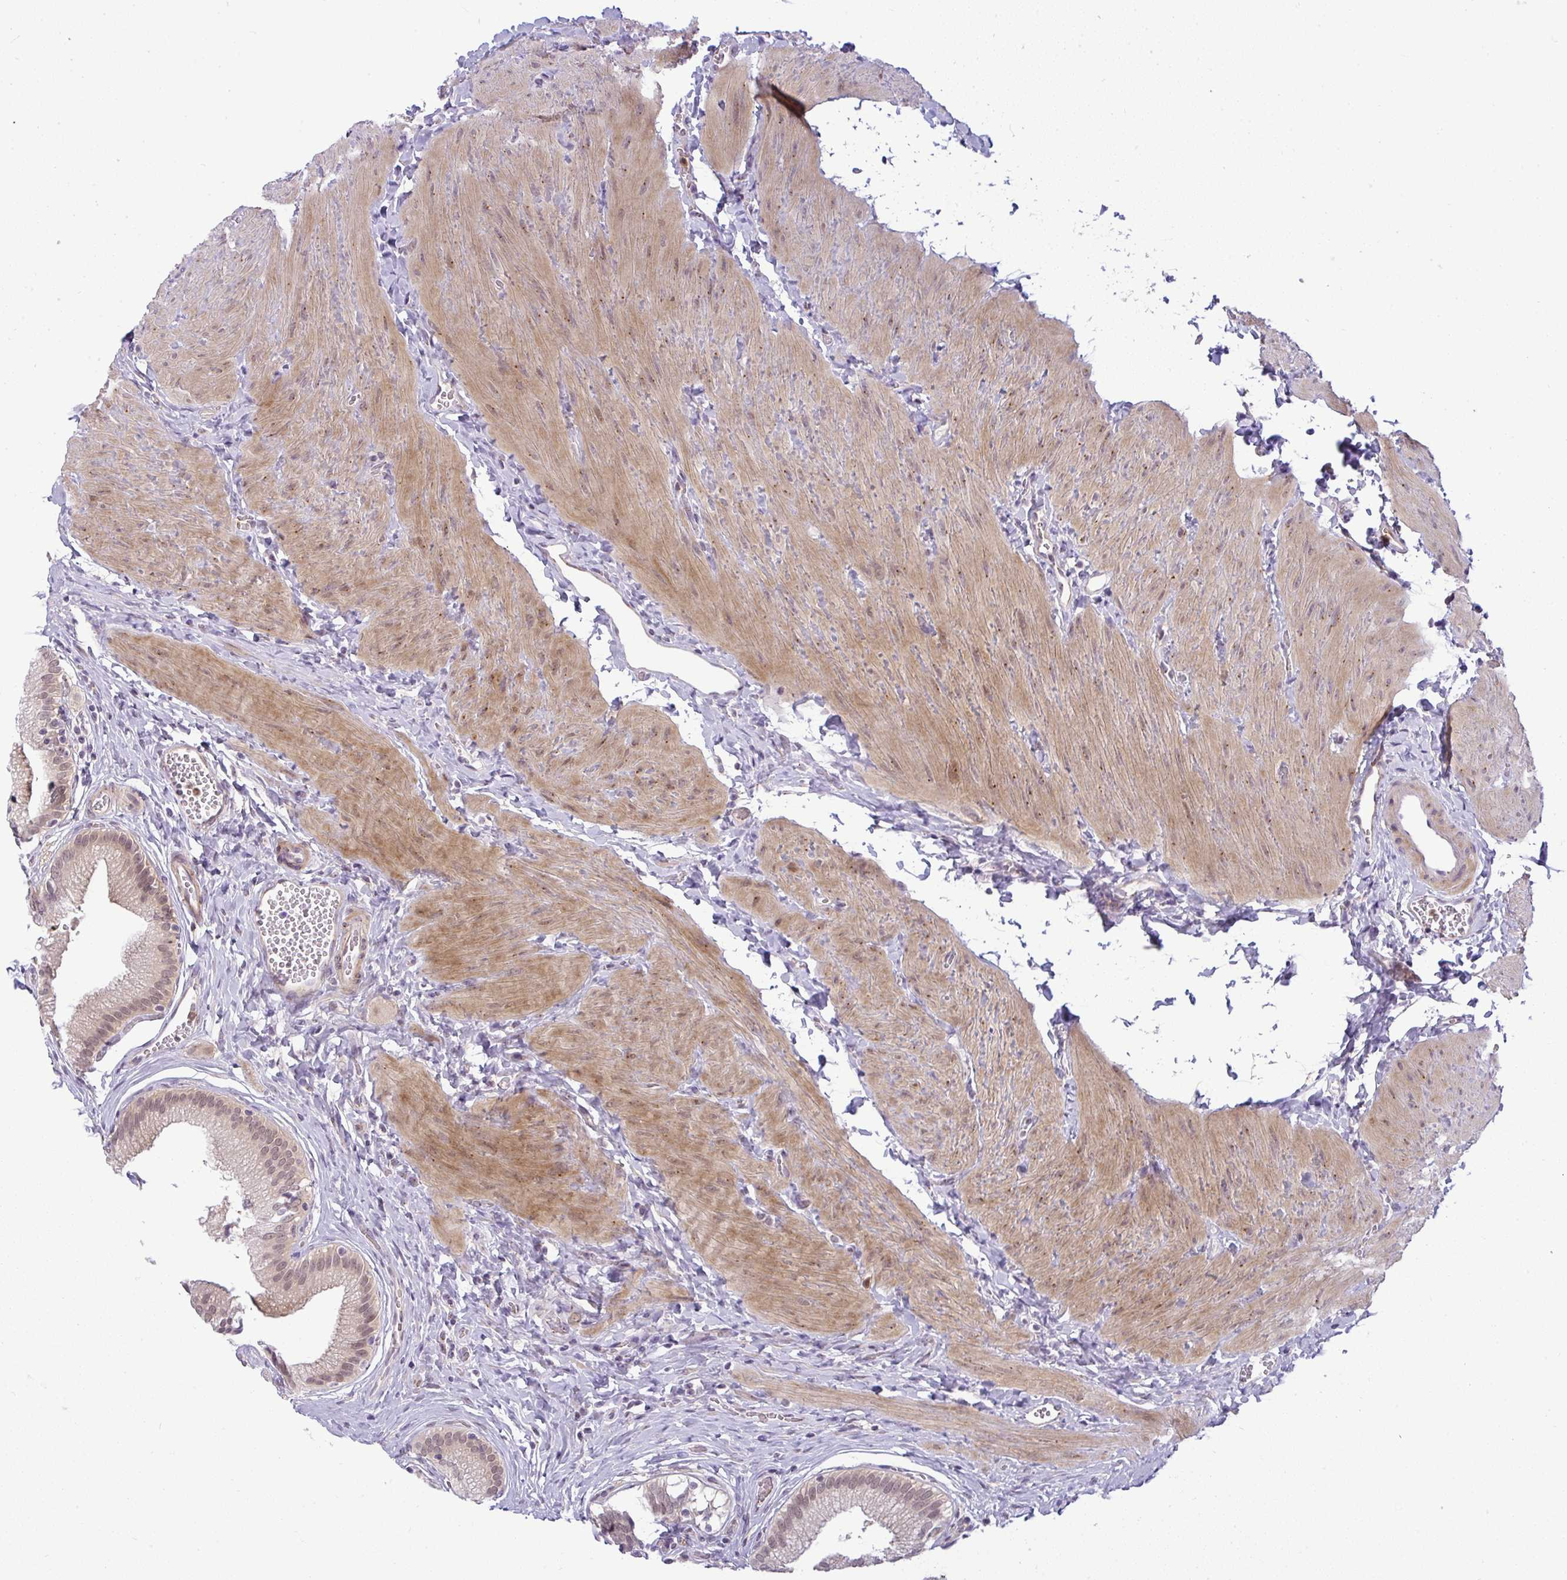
{"staining": {"intensity": "weak", "quantity": ">75%", "location": "nuclear"}, "tissue": "gallbladder", "cell_type": "Glandular cells", "image_type": "normal", "snomed": [{"axis": "morphology", "description": "Normal tissue, NOS"}, {"axis": "topography", "description": "Gallbladder"}, {"axis": "topography", "description": "Peripheral nerve tissue"}], "caption": "An IHC image of normal tissue is shown. Protein staining in brown labels weak nuclear positivity in gallbladder within glandular cells. (DAB (3,3'-diaminobenzidine) = brown stain, brightfield microscopy at high magnification).", "gene": "DZIP1", "patient": {"sex": "male", "age": 17}}